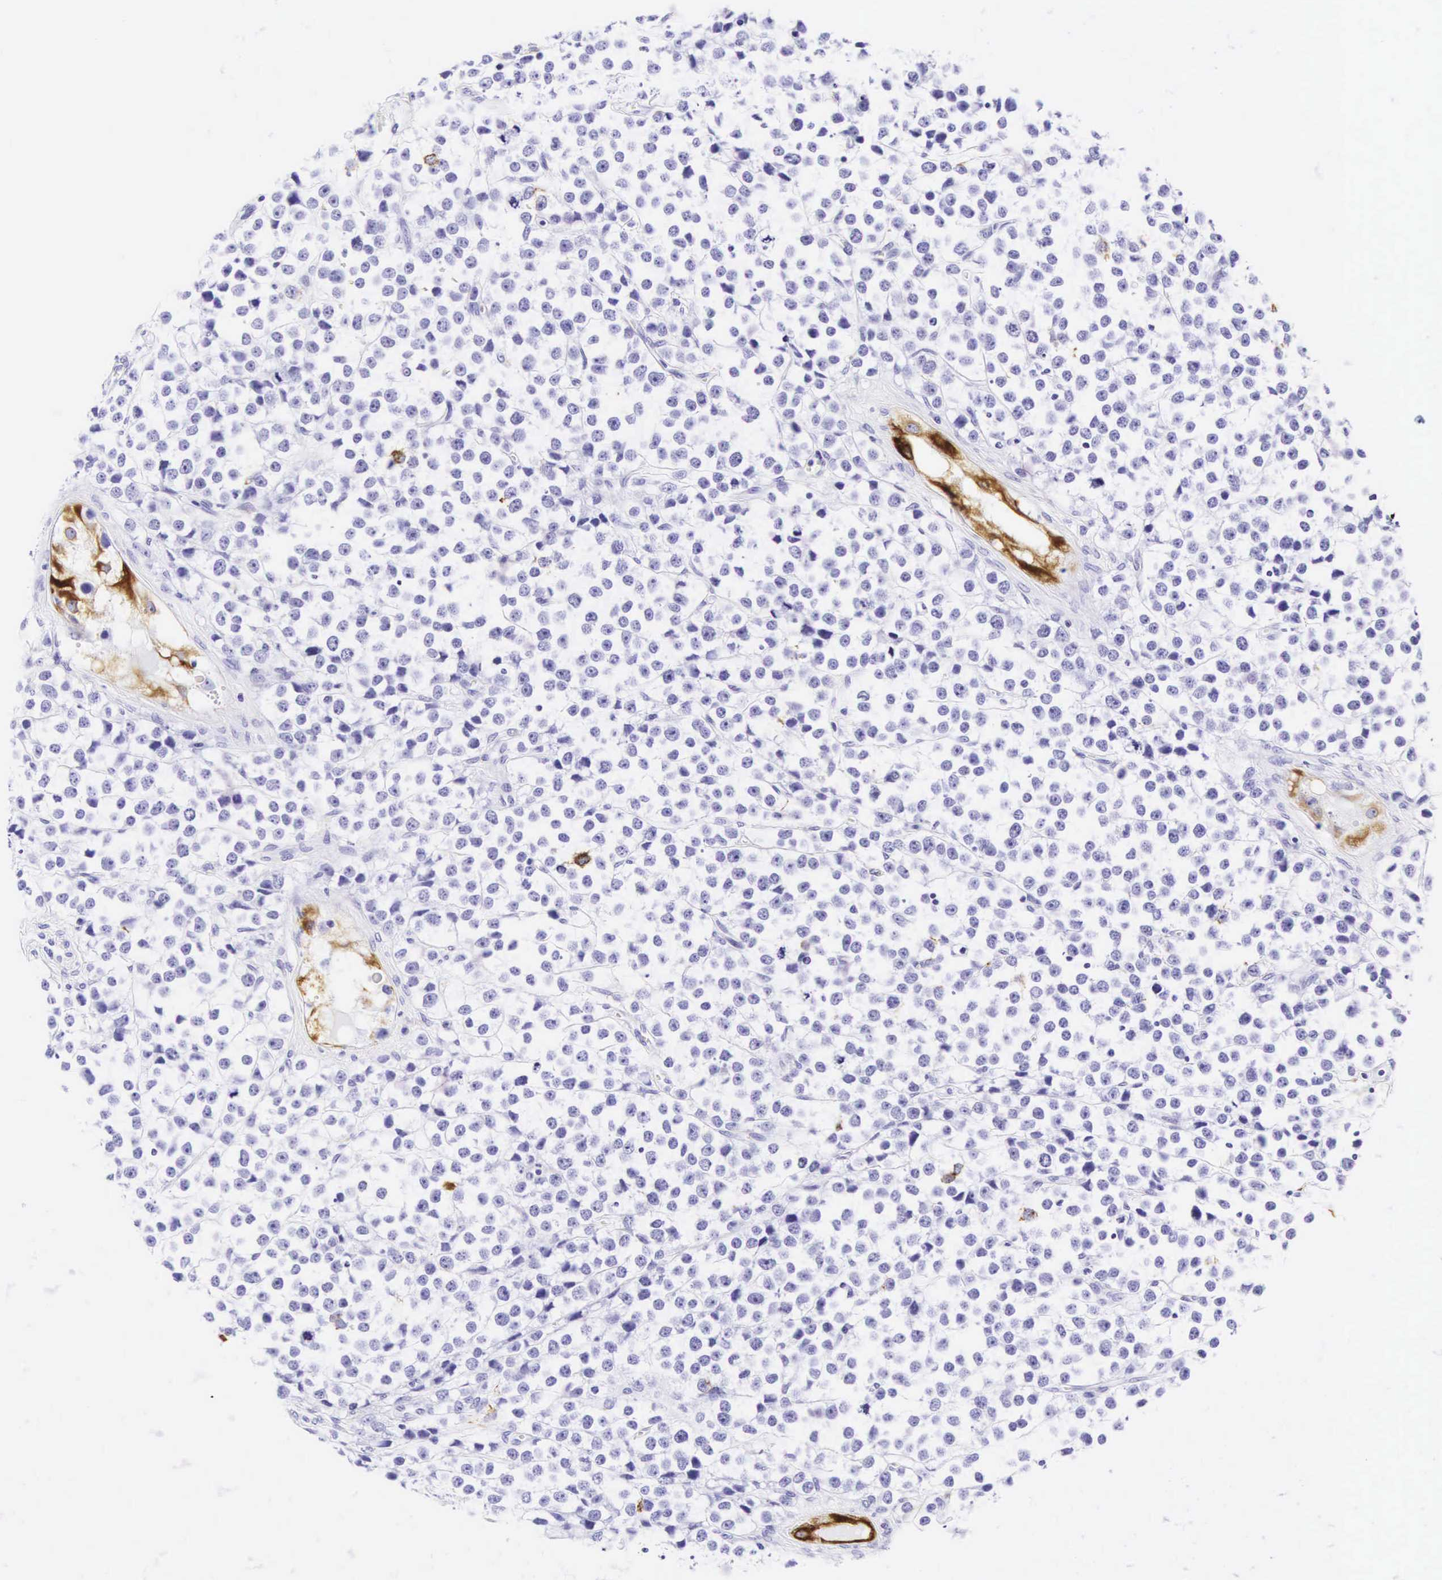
{"staining": {"intensity": "negative", "quantity": "none", "location": "none"}, "tissue": "testis cancer", "cell_type": "Tumor cells", "image_type": "cancer", "snomed": [{"axis": "morphology", "description": "Seminoma, NOS"}, {"axis": "topography", "description": "Testis"}], "caption": "There is no significant positivity in tumor cells of testis cancer (seminoma).", "gene": "KRT18", "patient": {"sex": "male", "age": 25}}